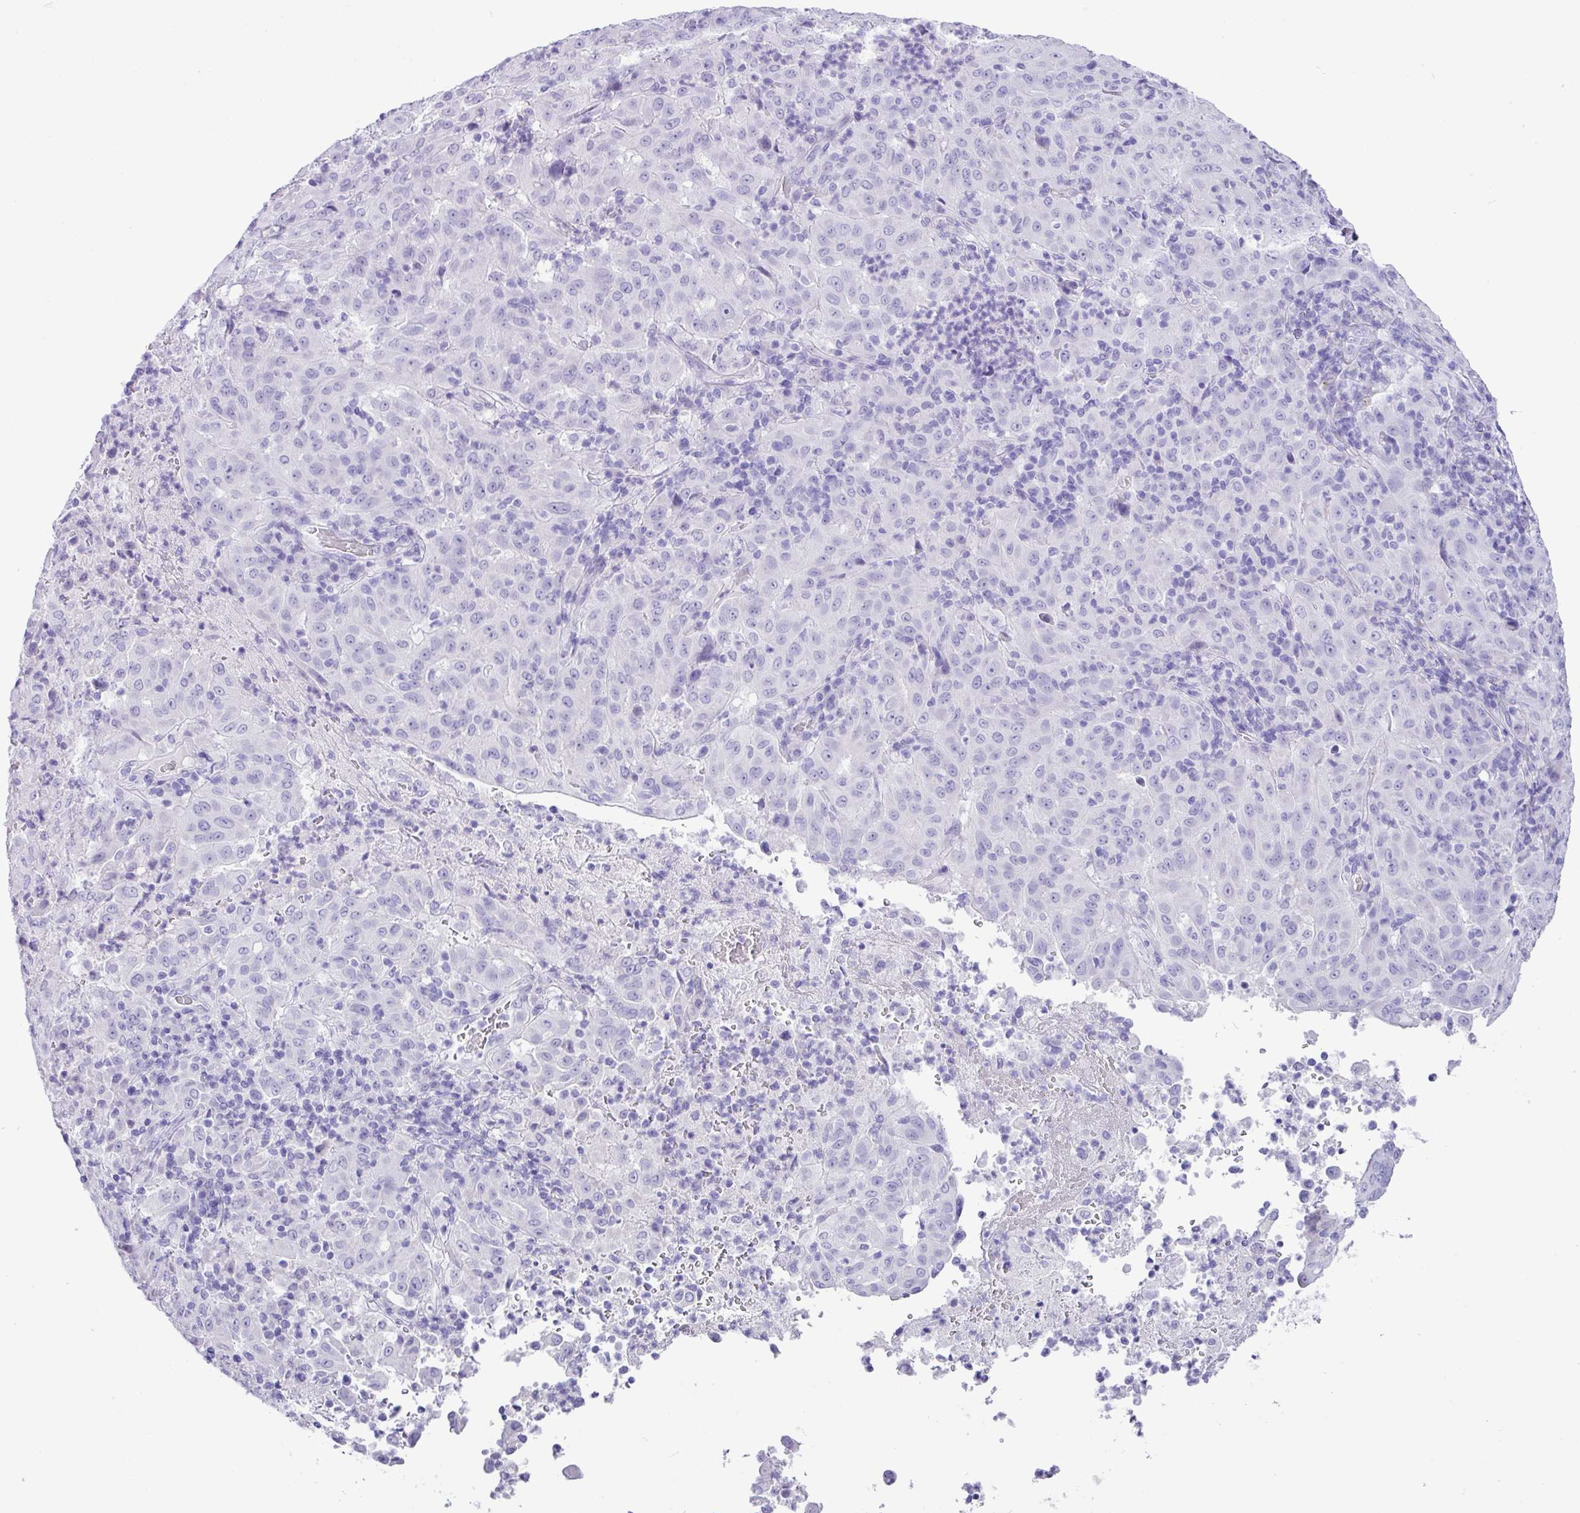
{"staining": {"intensity": "negative", "quantity": "none", "location": "none"}, "tissue": "pancreatic cancer", "cell_type": "Tumor cells", "image_type": "cancer", "snomed": [{"axis": "morphology", "description": "Adenocarcinoma, NOS"}, {"axis": "topography", "description": "Pancreas"}], "caption": "A high-resolution histopathology image shows immunohistochemistry (IHC) staining of pancreatic cancer (adenocarcinoma), which exhibits no significant staining in tumor cells.", "gene": "ZG16", "patient": {"sex": "male", "age": 63}}